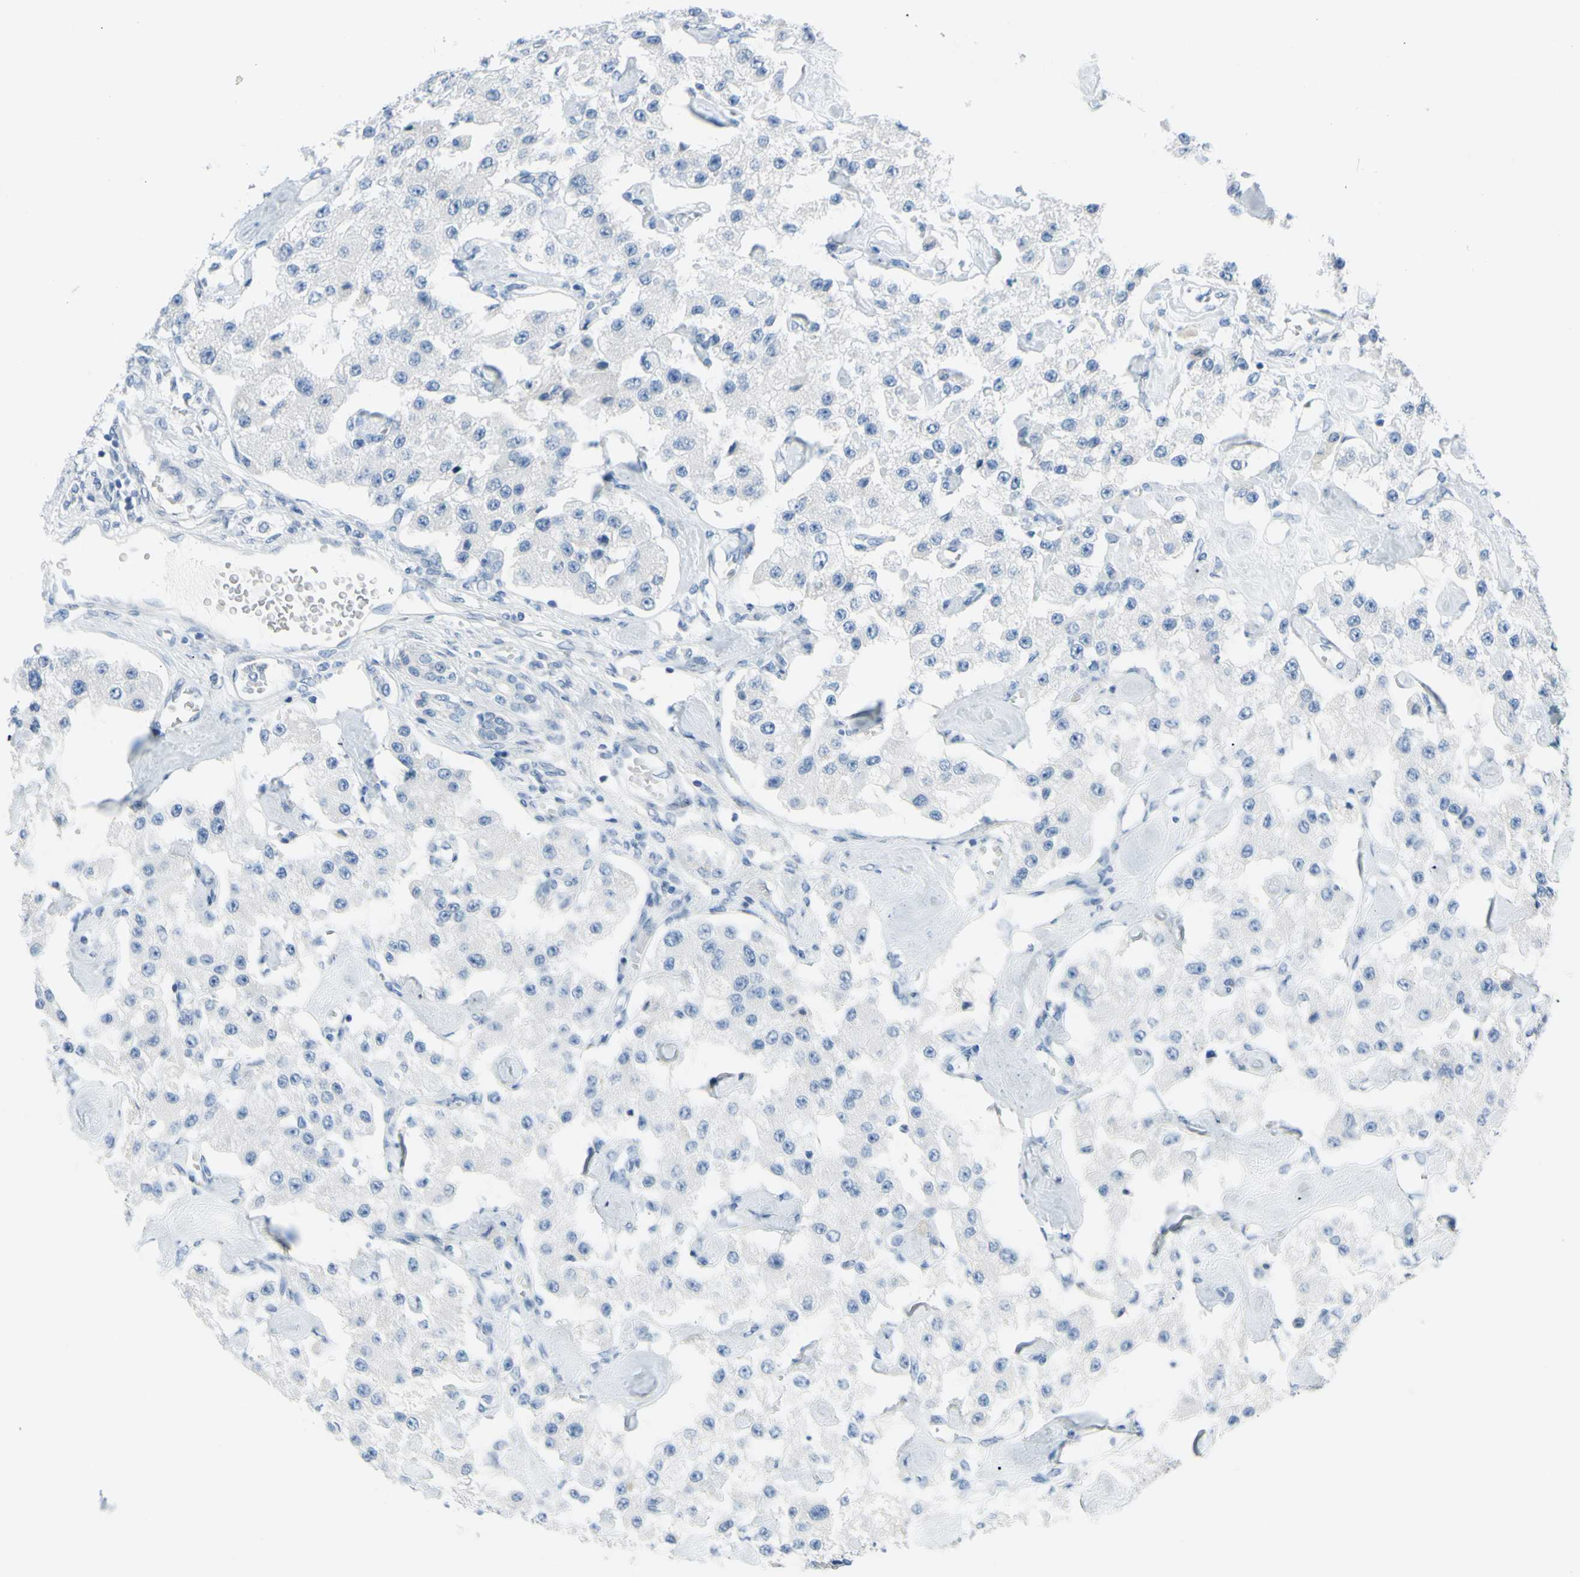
{"staining": {"intensity": "negative", "quantity": "none", "location": "none"}, "tissue": "carcinoid", "cell_type": "Tumor cells", "image_type": "cancer", "snomed": [{"axis": "morphology", "description": "Carcinoid, malignant, NOS"}, {"axis": "topography", "description": "Pancreas"}], "caption": "This is a micrograph of immunohistochemistry (IHC) staining of carcinoid (malignant), which shows no staining in tumor cells.", "gene": "DCT", "patient": {"sex": "male", "age": 41}}